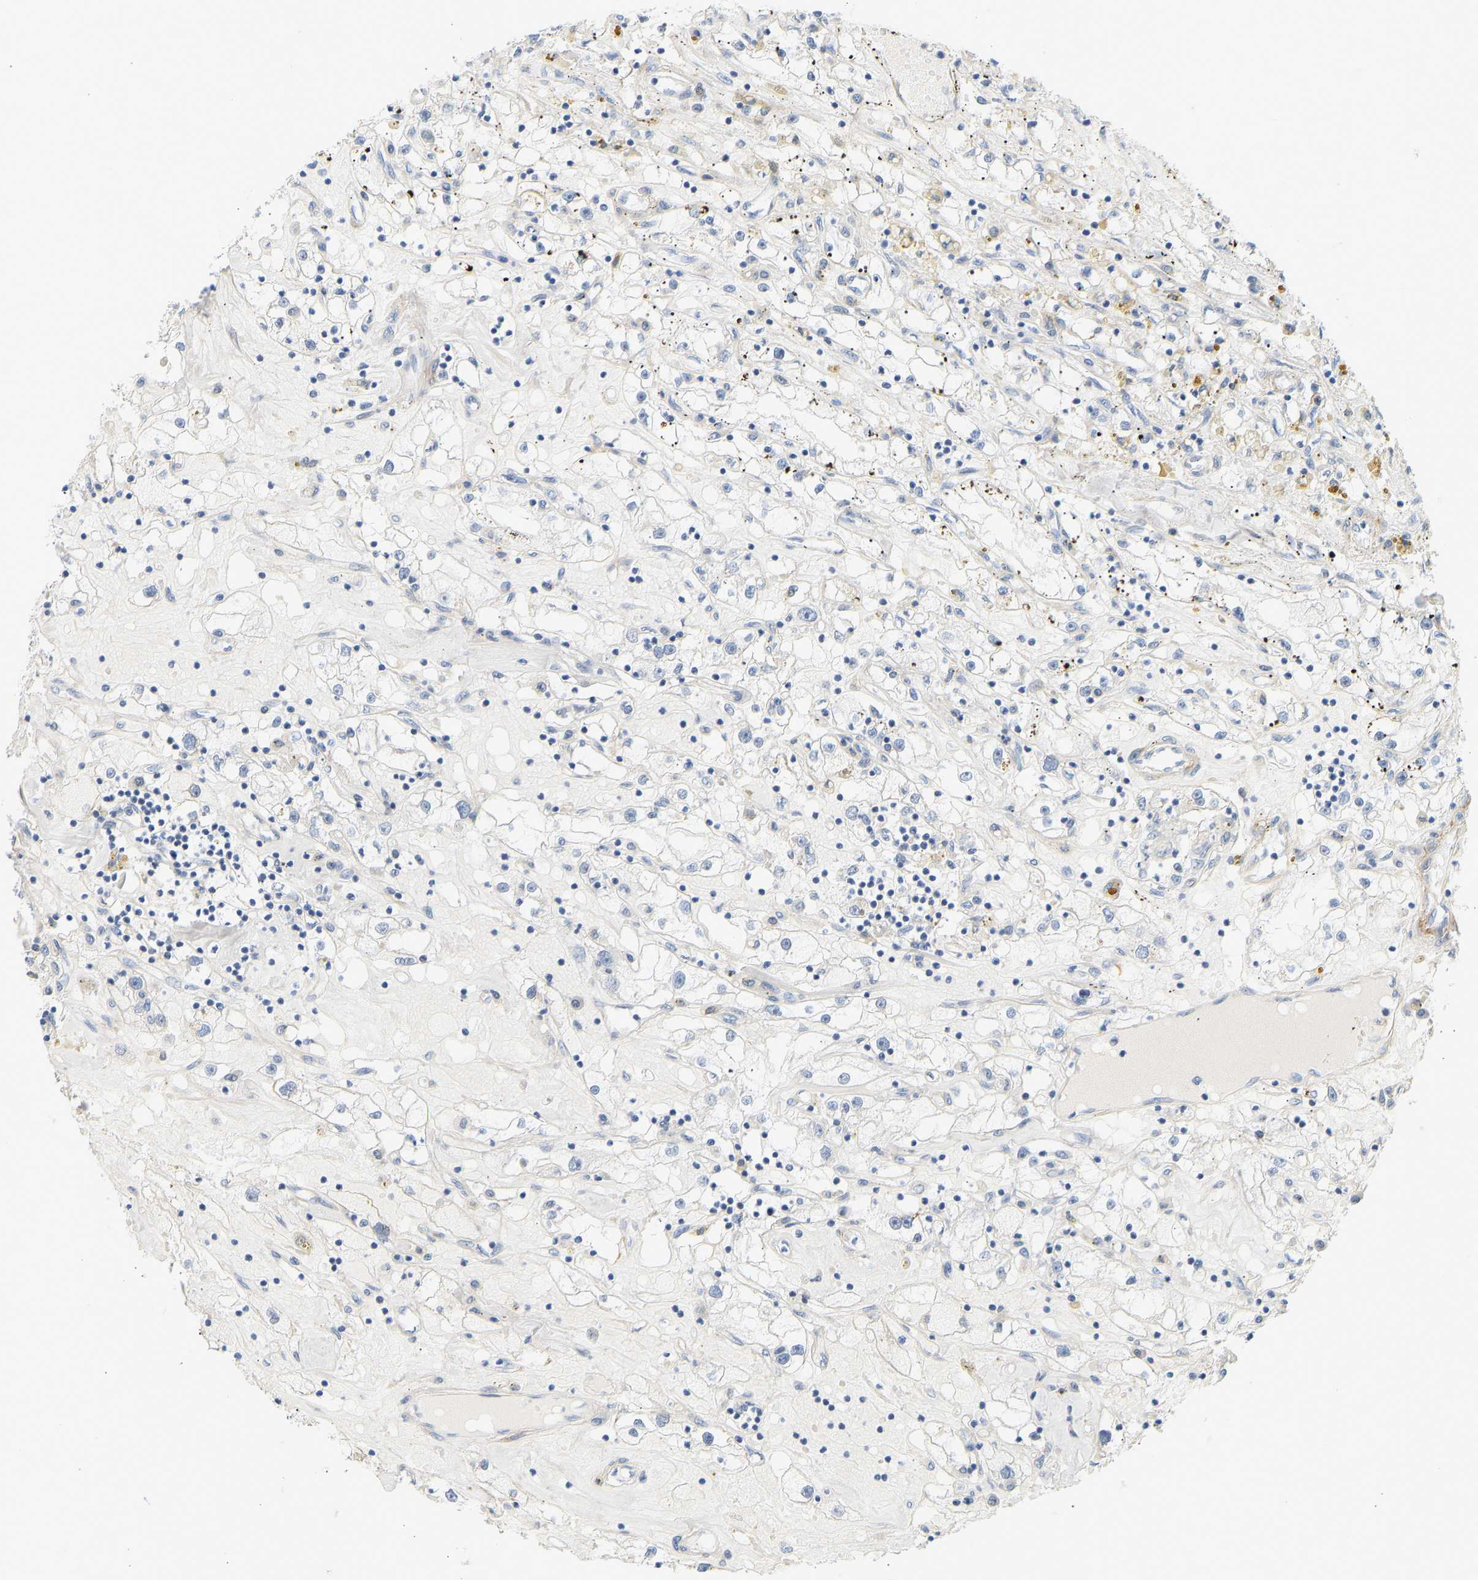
{"staining": {"intensity": "negative", "quantity": "none", "location": "none"}, "tissue": "renal cancer", "cell_type": "Tumor cells", "image_type": "cancer", "snomed": [{"axis": "morphology", "description": "Adenocarcinoma, NOS"}, {"axis": "topography", "description": "Kidney"}], "caption": "The histopathology image reveals no significant expression in tumor cells of renal adenocarcinoma.", "gene": "SLC30A7", "patient": {"sex": "male", "age": 56}}